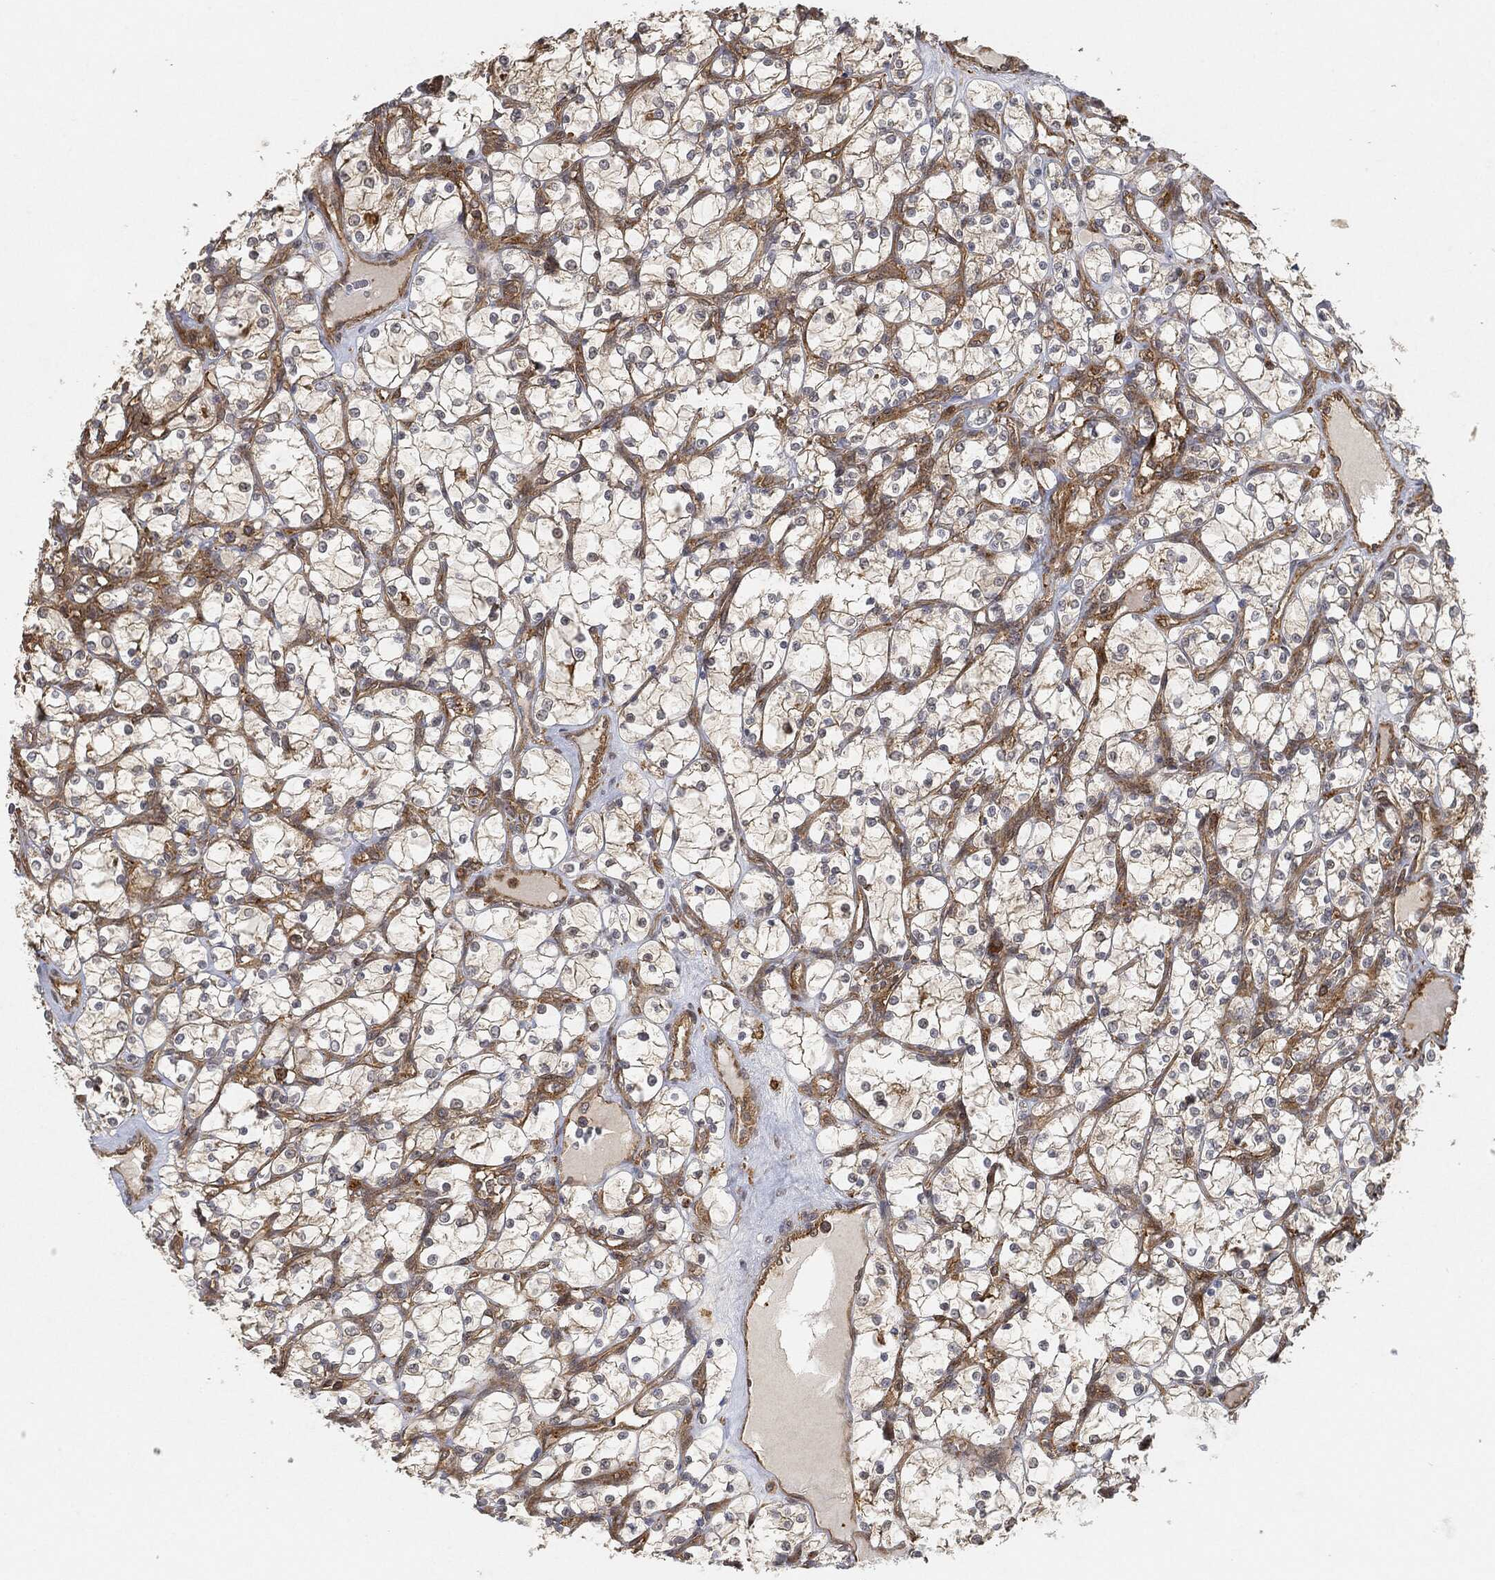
{"staining": {"intensity": "strong", "quantity": "<25%", "location": "cytoplasmic/membranous"}, "tissue": "renal cancer", "cell_type": "Tumor cells", "image_type": "cancer", "snomed": [{"axis": "morphology", "description": "Adenocarcinoma, NOS"}, {"axis": "topography", "description": "Kidney"}], "caption": "Human renal adenocarcinoma stained for a protein (brown) reveals strong cytoplasmic/membranous positive expression in approximately <25% of tumor cells.", "gene": "TPT1", "patient": {"sex": "female", "age": 69}}